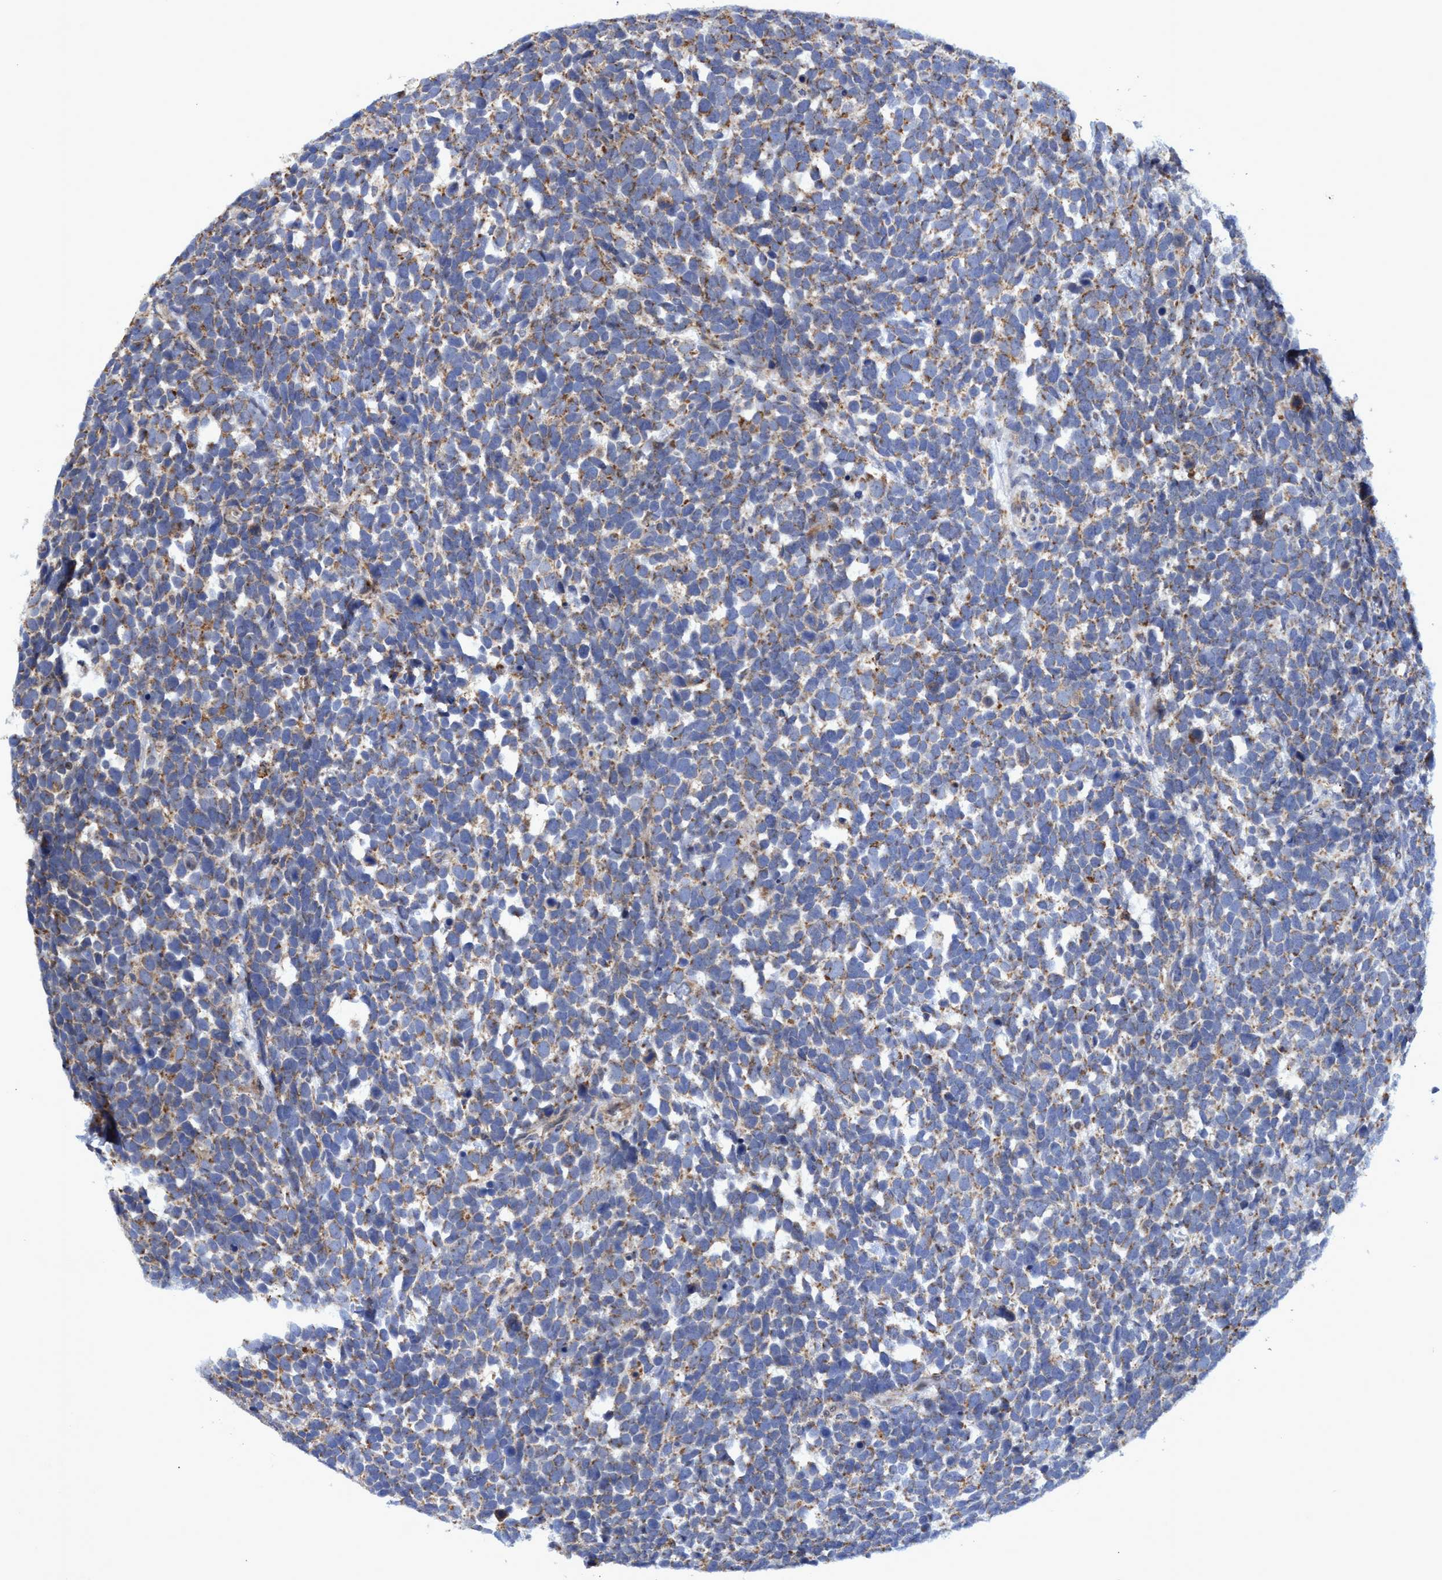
{"staining": {"intensity": "weak", "quantity": ">75%", "location": "cytoplasmic/membranous"}, "tissue": "urothelial cancer", "cell_type": "Tumor cells", "image_type": "cancer", "snomed": [{"axis": "morphology", "description": "Urothelial carcinoma, High grade"}, {"axis": "topography", "description": "Urinary bladder"}], "caption": "High-grade urothelial carcinoma was stained to show a protein in brown. There is low levels of weak cytoplasmic/membranous positivity in approximately >75% of tumor cells.", "gene": "NAT16", "patient": {"sex": "female", "age": 82}}